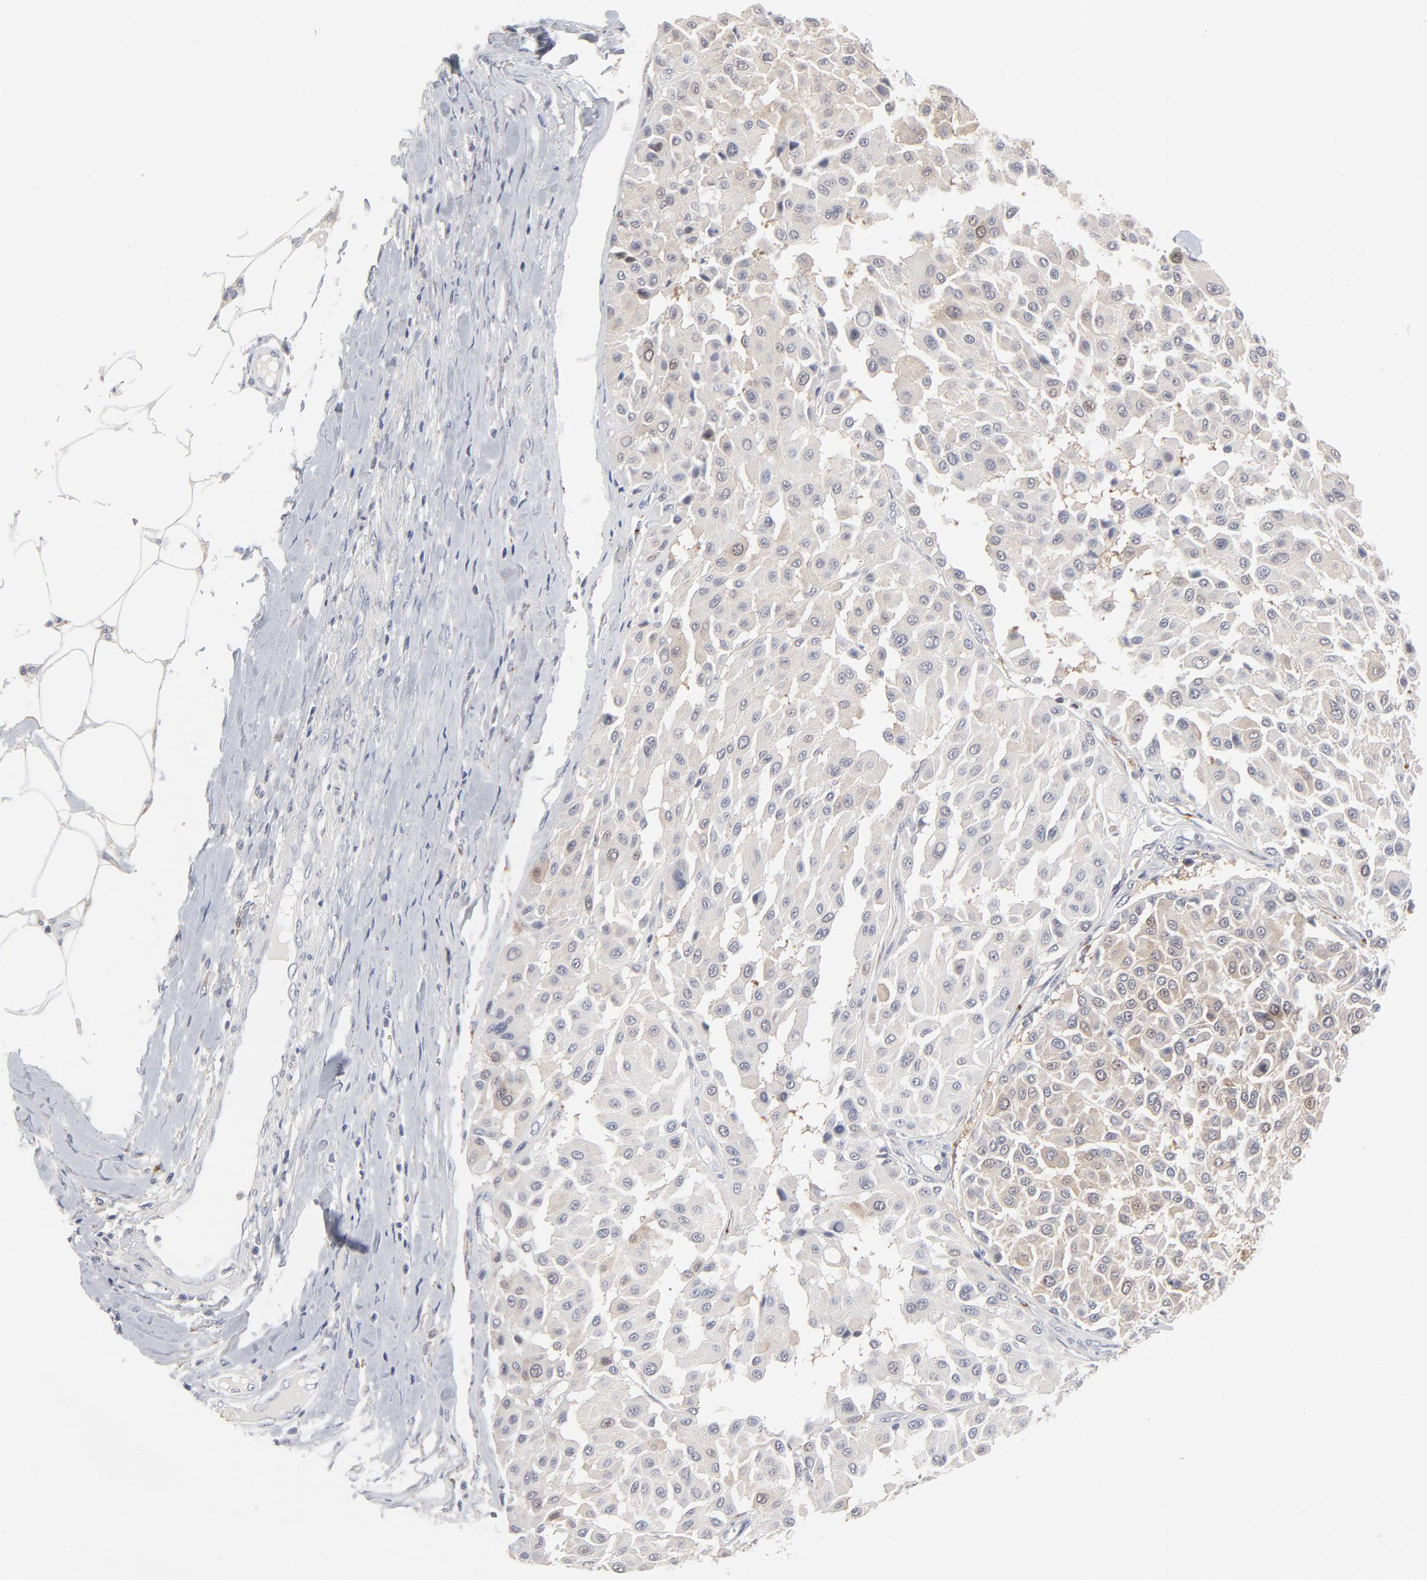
{"staining": {"intensity": "negative", "quantity": "none", "location": "none"}, "tissue": "melanoma", "cell_type": "Tumor cells", "image_type": "cancer", "snomed": [{"axis": "morphology", "description": "Malignant melanoma, Metastatic site"}, {"axis": "topography", "description": "Soft tissue"}], "caption": "The IHC histopathology image has no significant positivity in tumor cells of melanoma tissue. (DAB (3,3'-diaminobenzidine) immunohistochemistry visualized using brightfield microscopy, high magnification).", "gene": "AURKA", "patient": {"sex": "male", "age": 41}}